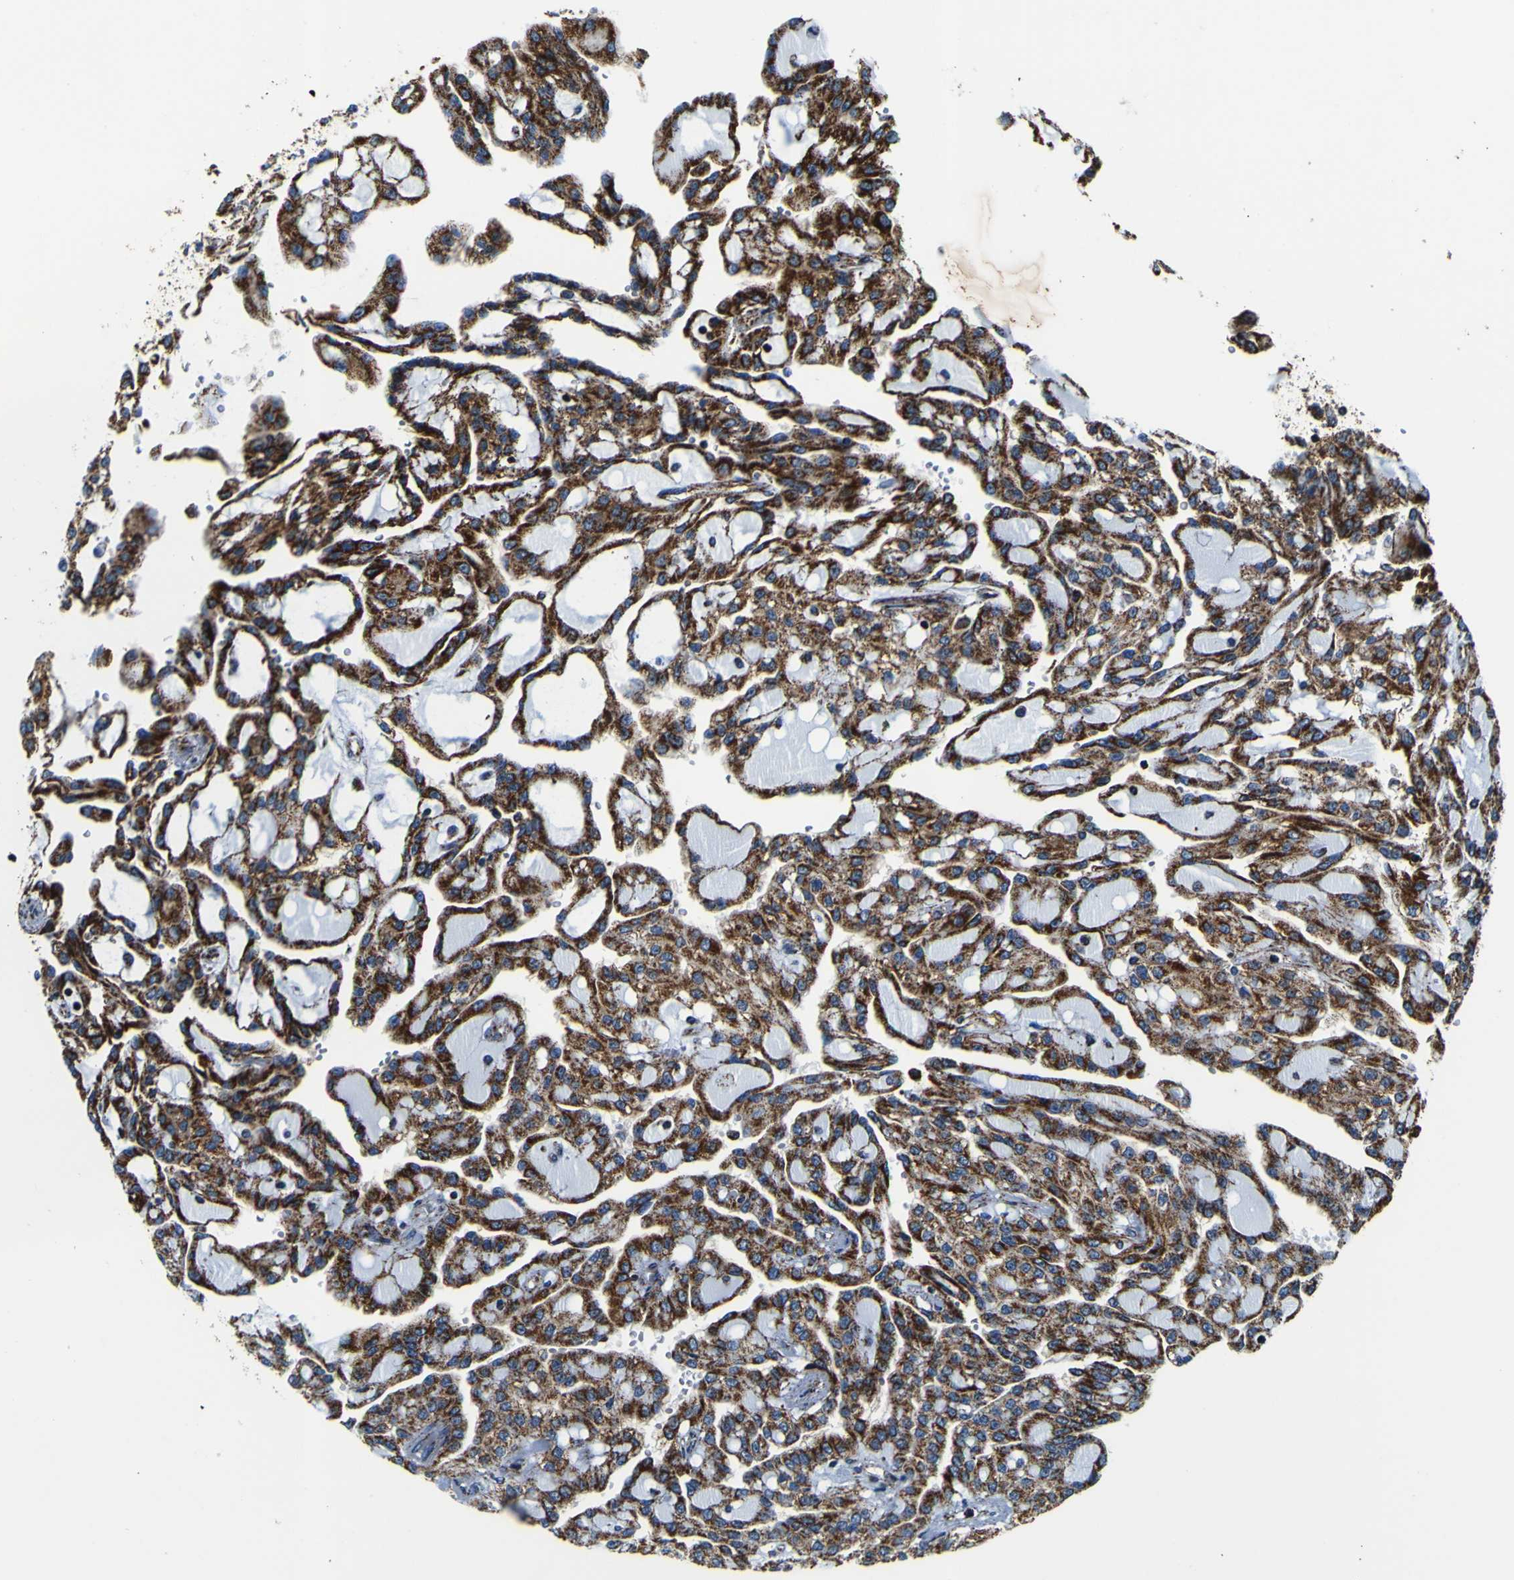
{"staining": {"intensity": "strong", "quantity": ">75%", "location": "cytoplasmic/membranous"}, "tissue": "renal cancer", "cell_type": "Tumor cells", "image_type": "cancer", "snomed": [{"axis": "morphology", "description": "Adenocarcinoma, NOS"}, {"axis": "topography", "description": "Kidney"}], "caption": "Renal cancer (adenocarcinoma) stained for a protein (brown) demonstrates strong cytoplasmic/membranous positive expression in about >75% of tumor cells.", "gene": "PTRH2", "patient": {"sex": "male", "age": 63}}